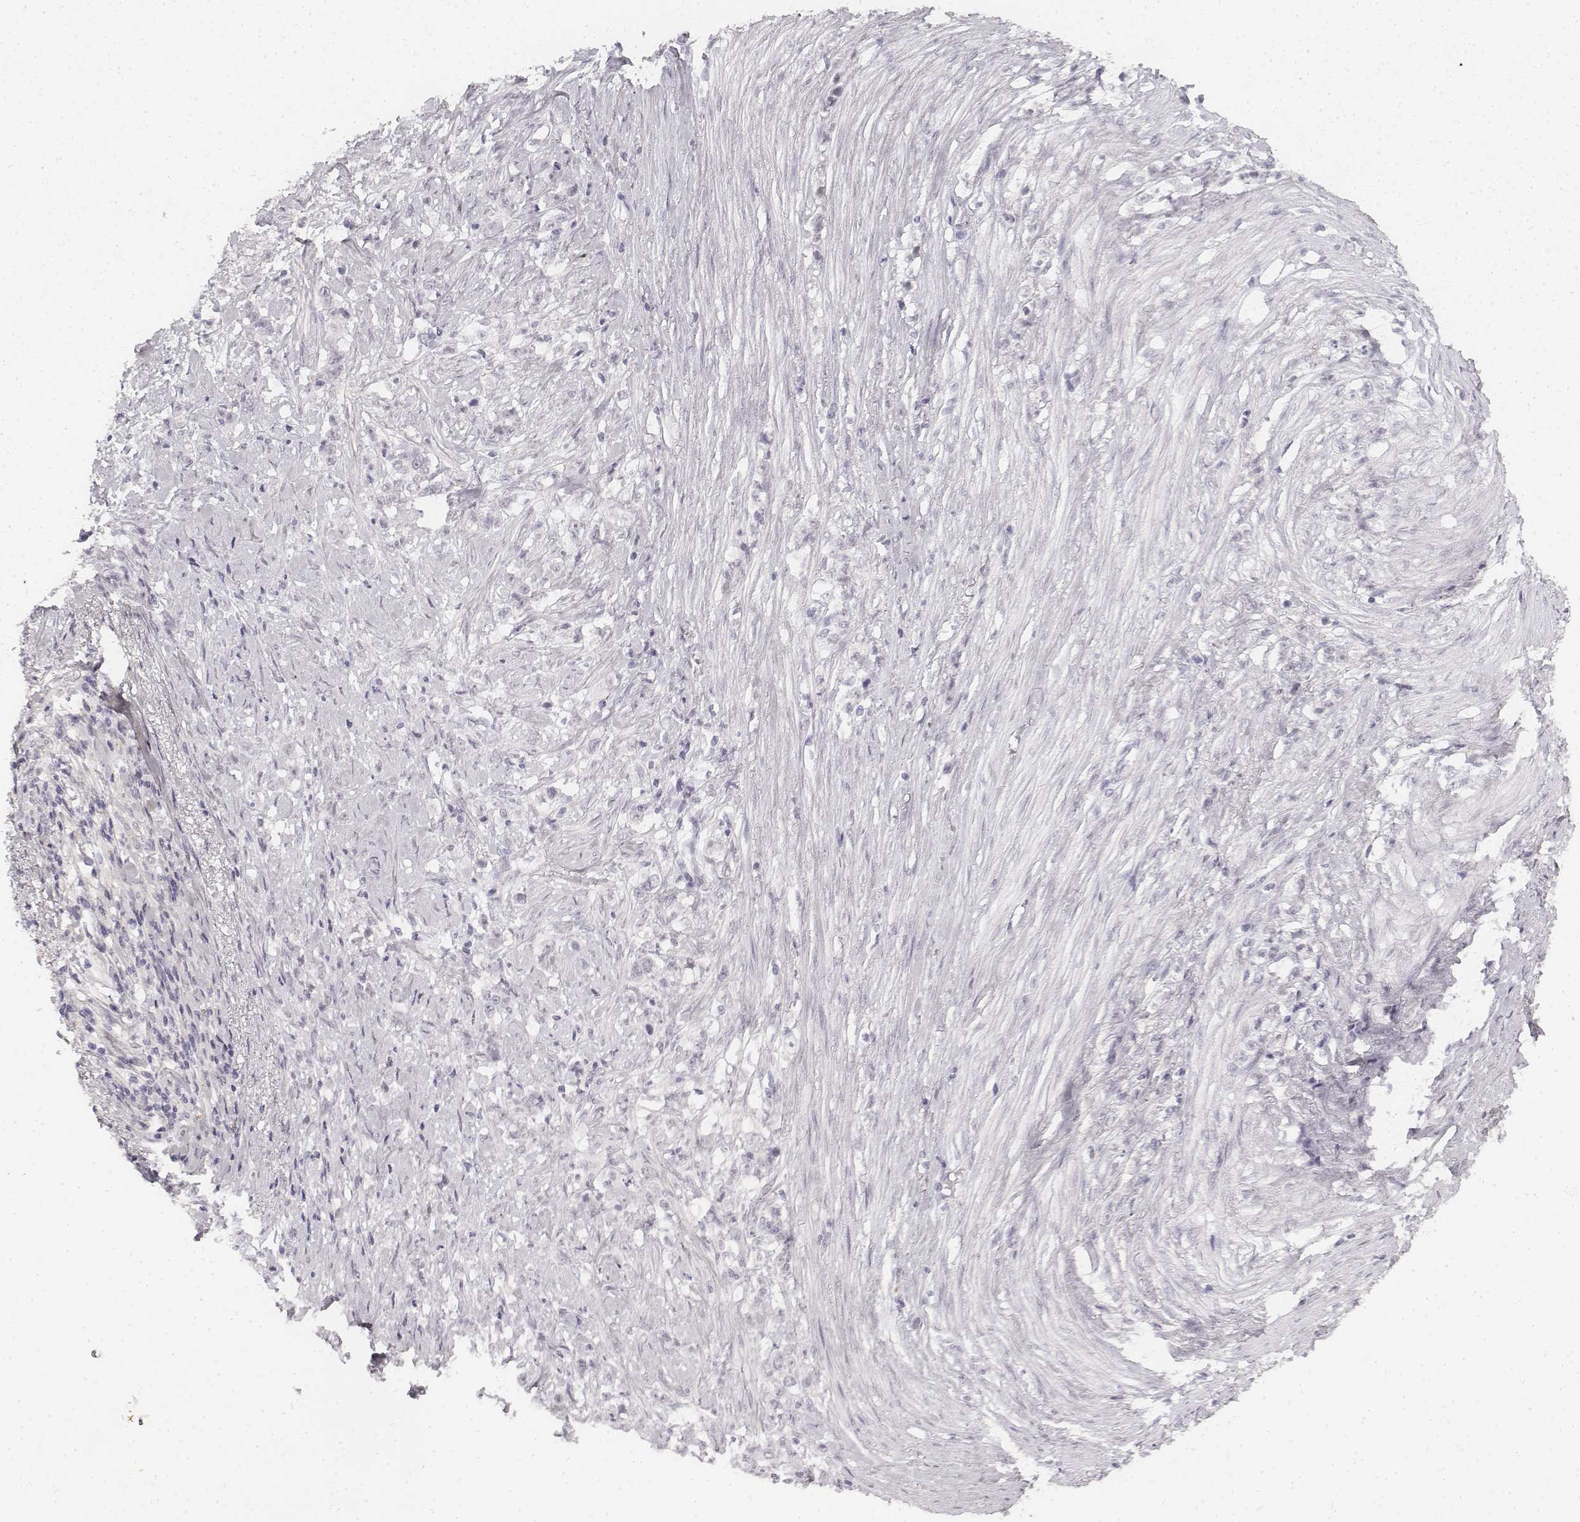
{"staining": {"intensity": "negative", "quantity": "none", "location": "none"}, "tissue": "stomach cancer", "cell_type": "Tumor cells", "image_type": "cancer", "snomed": [{"axis": "morphology", "description": "Adenocarcinoma, NOS"}, {"axis": "topography", "description": "Stomach, lower"}], "caption": "This is an immunohistochemistry (IHC) image of stomach cancer. There is no staining in tumor cells.", "gene": "KRT84", "patient": {"sex": "male", "age": 88}}